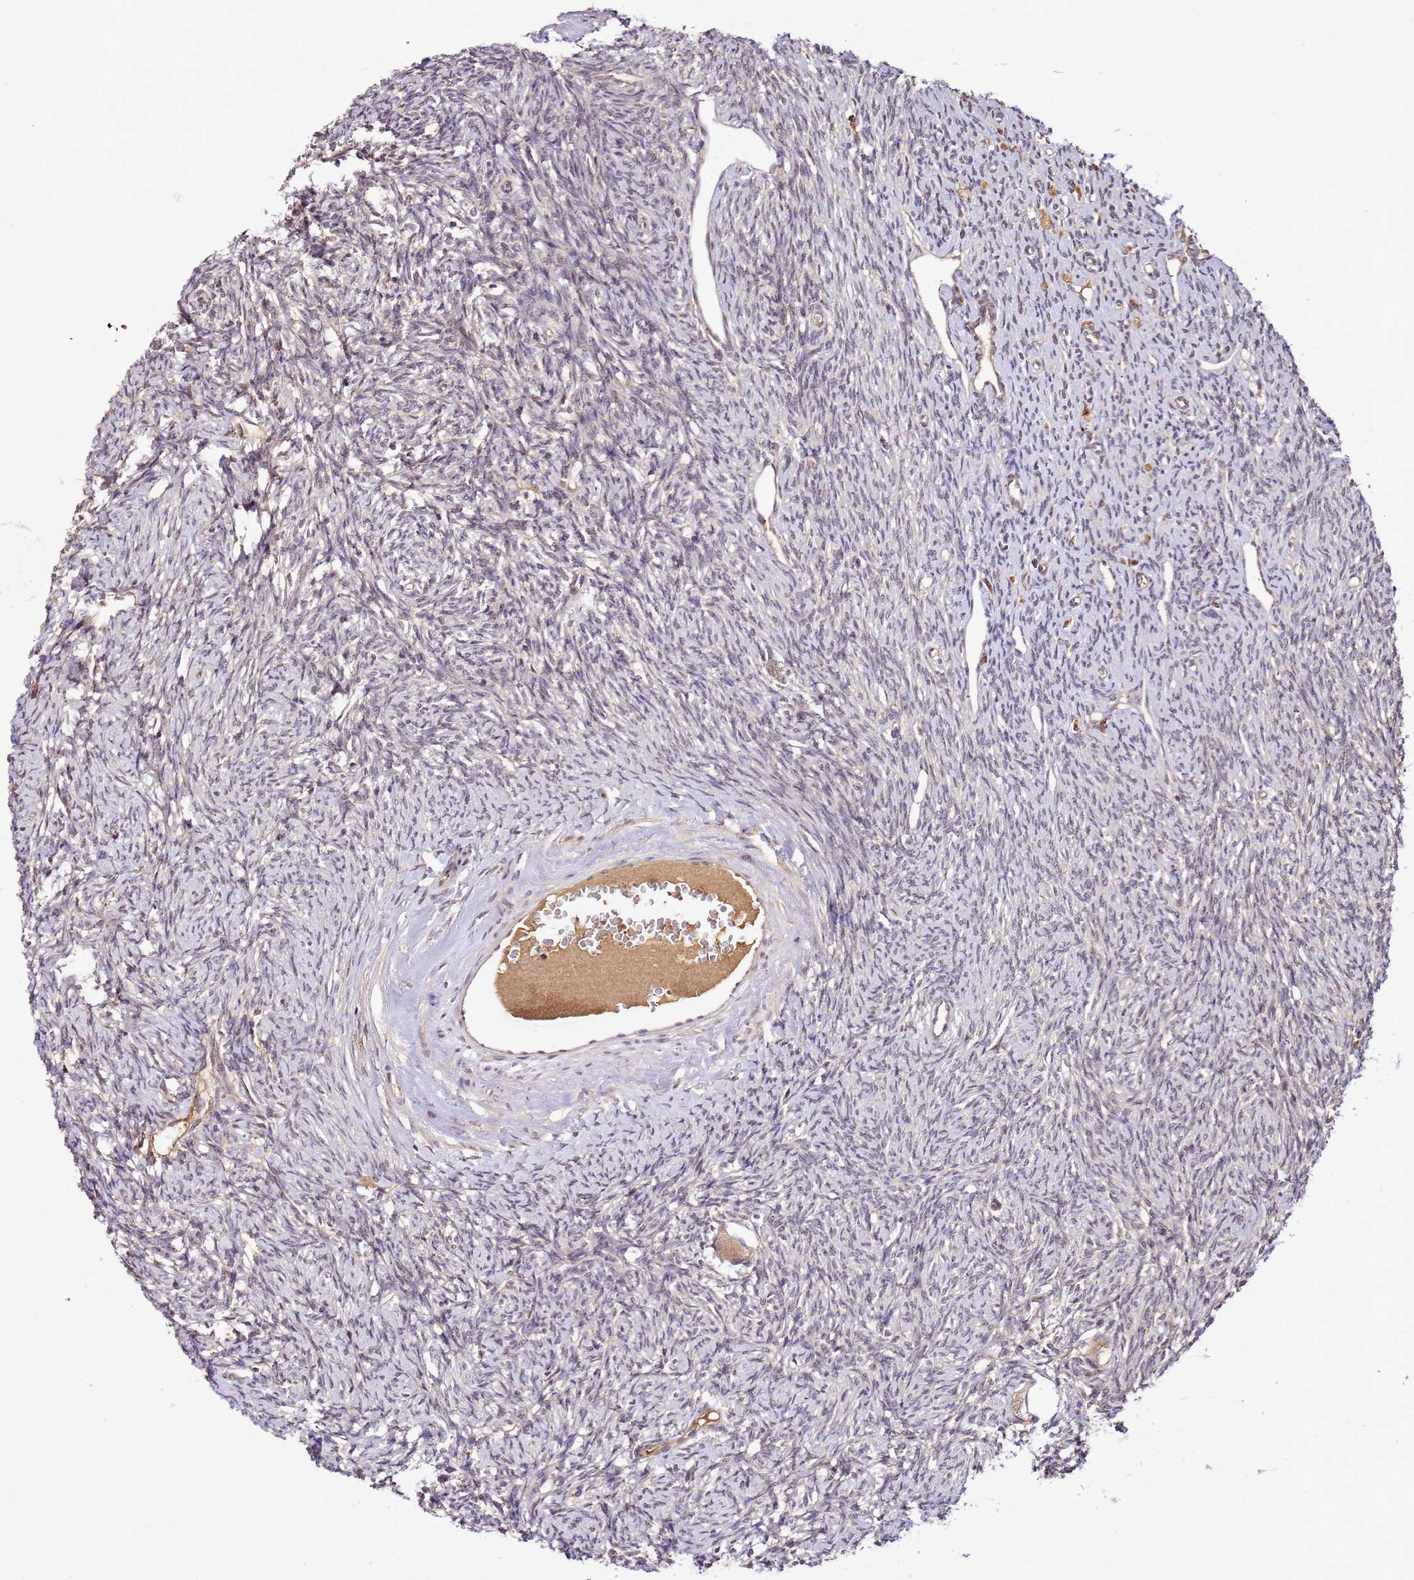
{"staining": {"intensity": "weak", "quantity": ">75%", "location": "cytoplasmic/membranous"}, "tissue": "ovary", "cell_type": "Follicle cells", "image_type": "normal", "snomed": [{"axis": "morphology", "description": "Normal tissue, NOS"}, {"axis": "morphology", "description": "Cyst, NOS"}, {"axis": "topography", "description": "Ovary"}], "caption": "Human ovary stained for a protein (brown) exhibits weak cytoplasmic/membranous positive expression in approximately >75% of follicle cells.", "gene": "DDX27", "patient": {"sex": "female", "age": 33}}